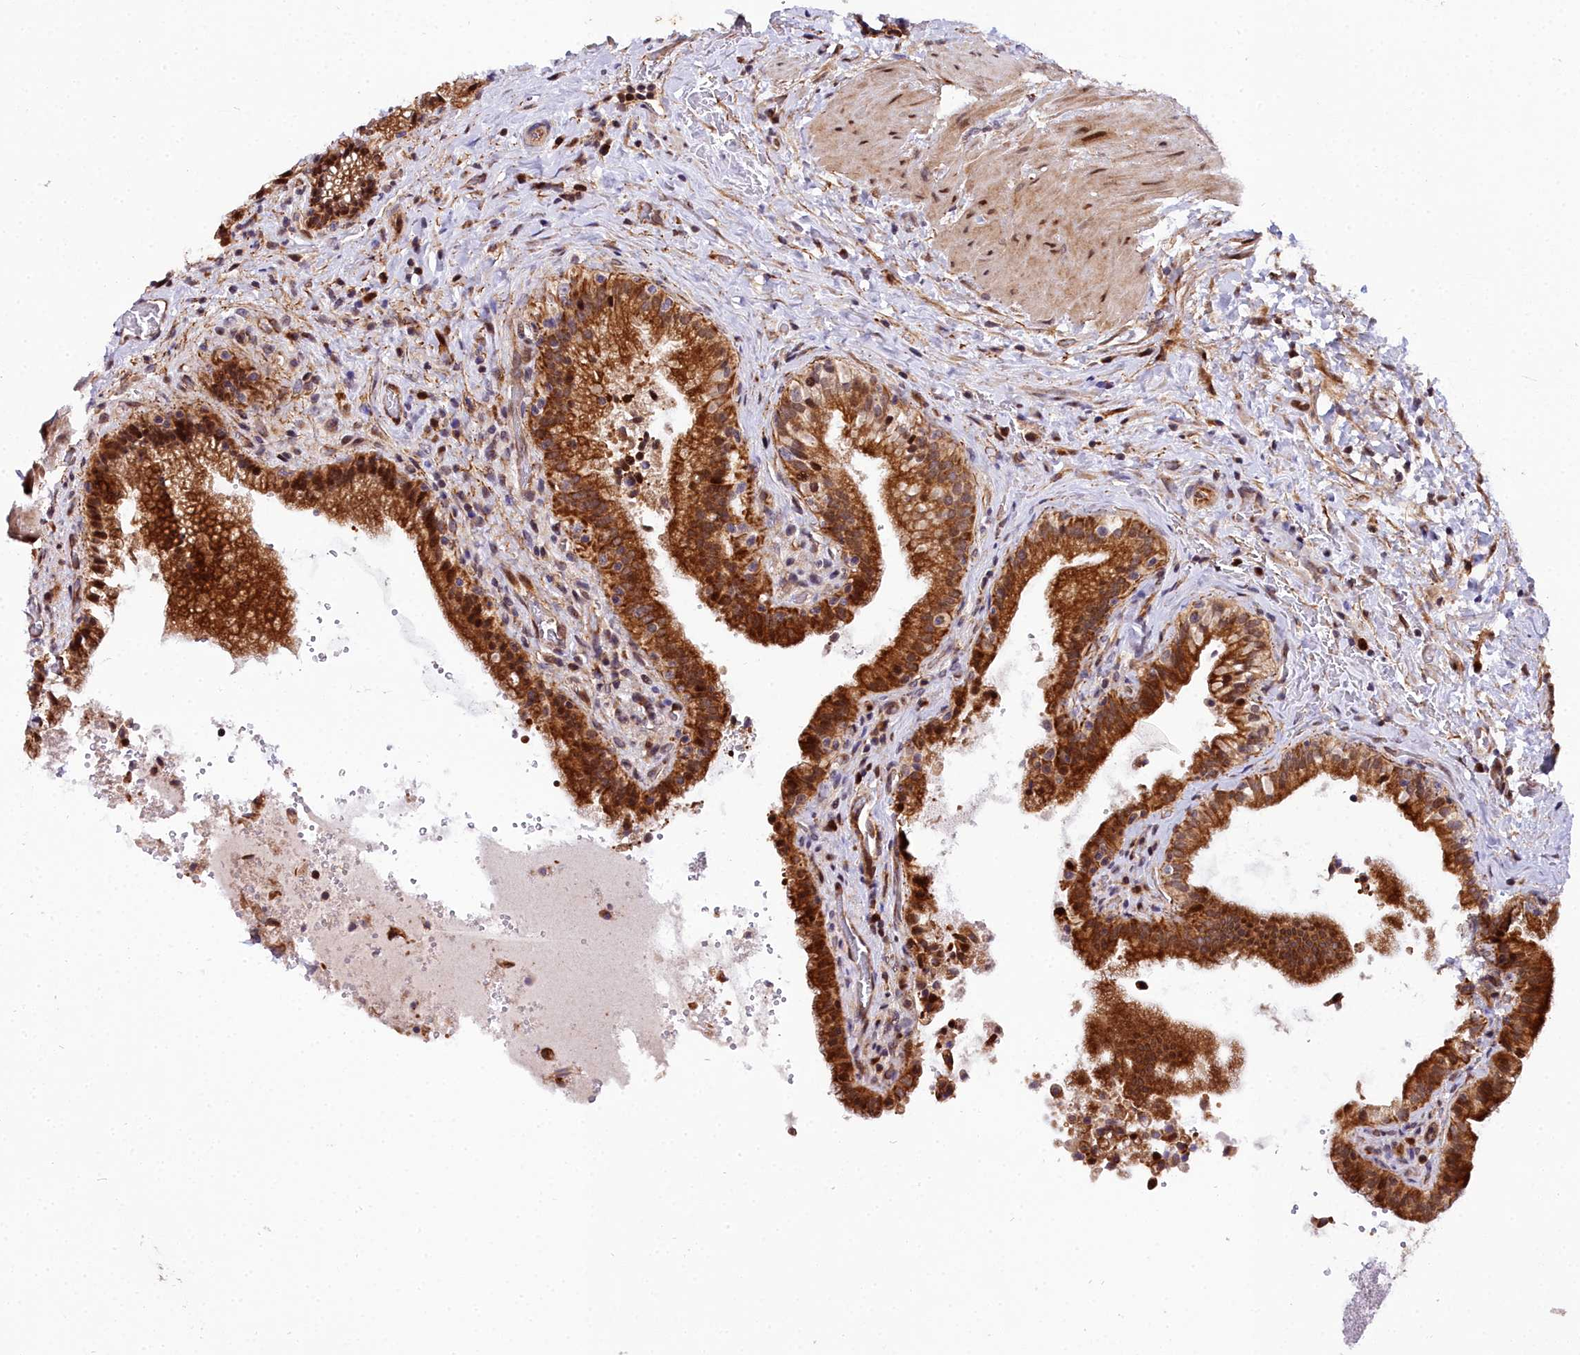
{"staining": {"intensity": "strong", "quantity": ">75%", "location": "cytoplasmic/membranous"}, "tissue": "gallbladder", "cell_type": "Glandular cells", "image_type": "normal", "snomed": [{"axis": "morphology", "description": "Normal tissue, NOS"}, {"axis": "topography", "description": "Gallbladder"}], "caption": "DAB (3,3'-diaminobenzidine) immunohistochemical staining of unremarkable gallbladder exhibits strong cytoplasmic/membranous protein staining in about >75% of glandular cells. (DAB = brown stain, brightfield microscopy at high magnification).", "gene": "MRPS11", "patient": {"sex": "male", "age": 24}}